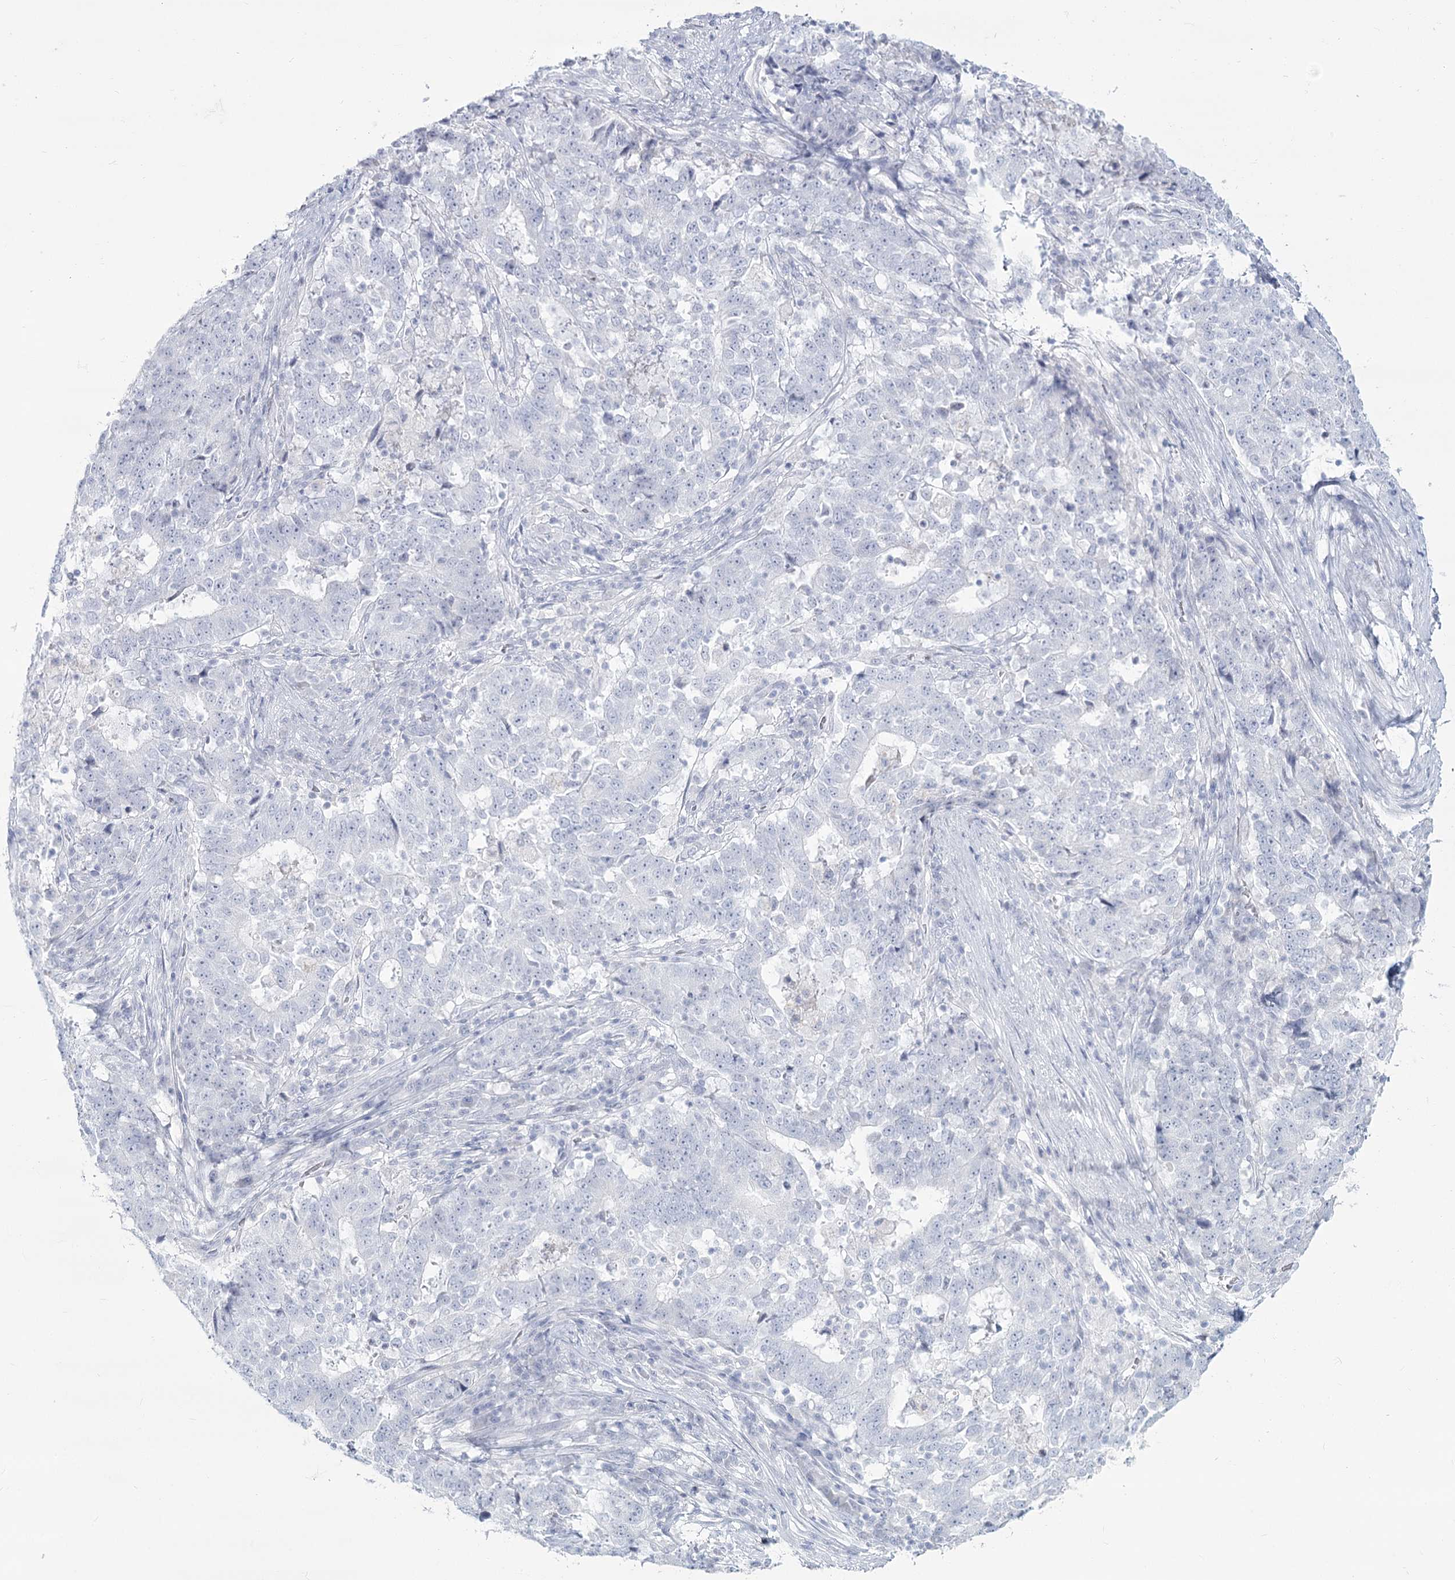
{"staining": {"intensity": "negative", "quantity": "none", "location": "none"}, "tissue": "stomach cancer", "cell_type": "Tumor cells", "image_type": "cancer", "snomed": [{"axis": "morphology", "description": "Adenocarcinoma, NOS"}, {"axis": "topography", "description": "Stomach"}], "caption": "A photomicrograph of adenocarcinoma (stomach) stained for a protein demonstrates no brown staining in tumor cells.", "gene": "SLC6A19", "patient": {"sex": "male", "age": 59}}